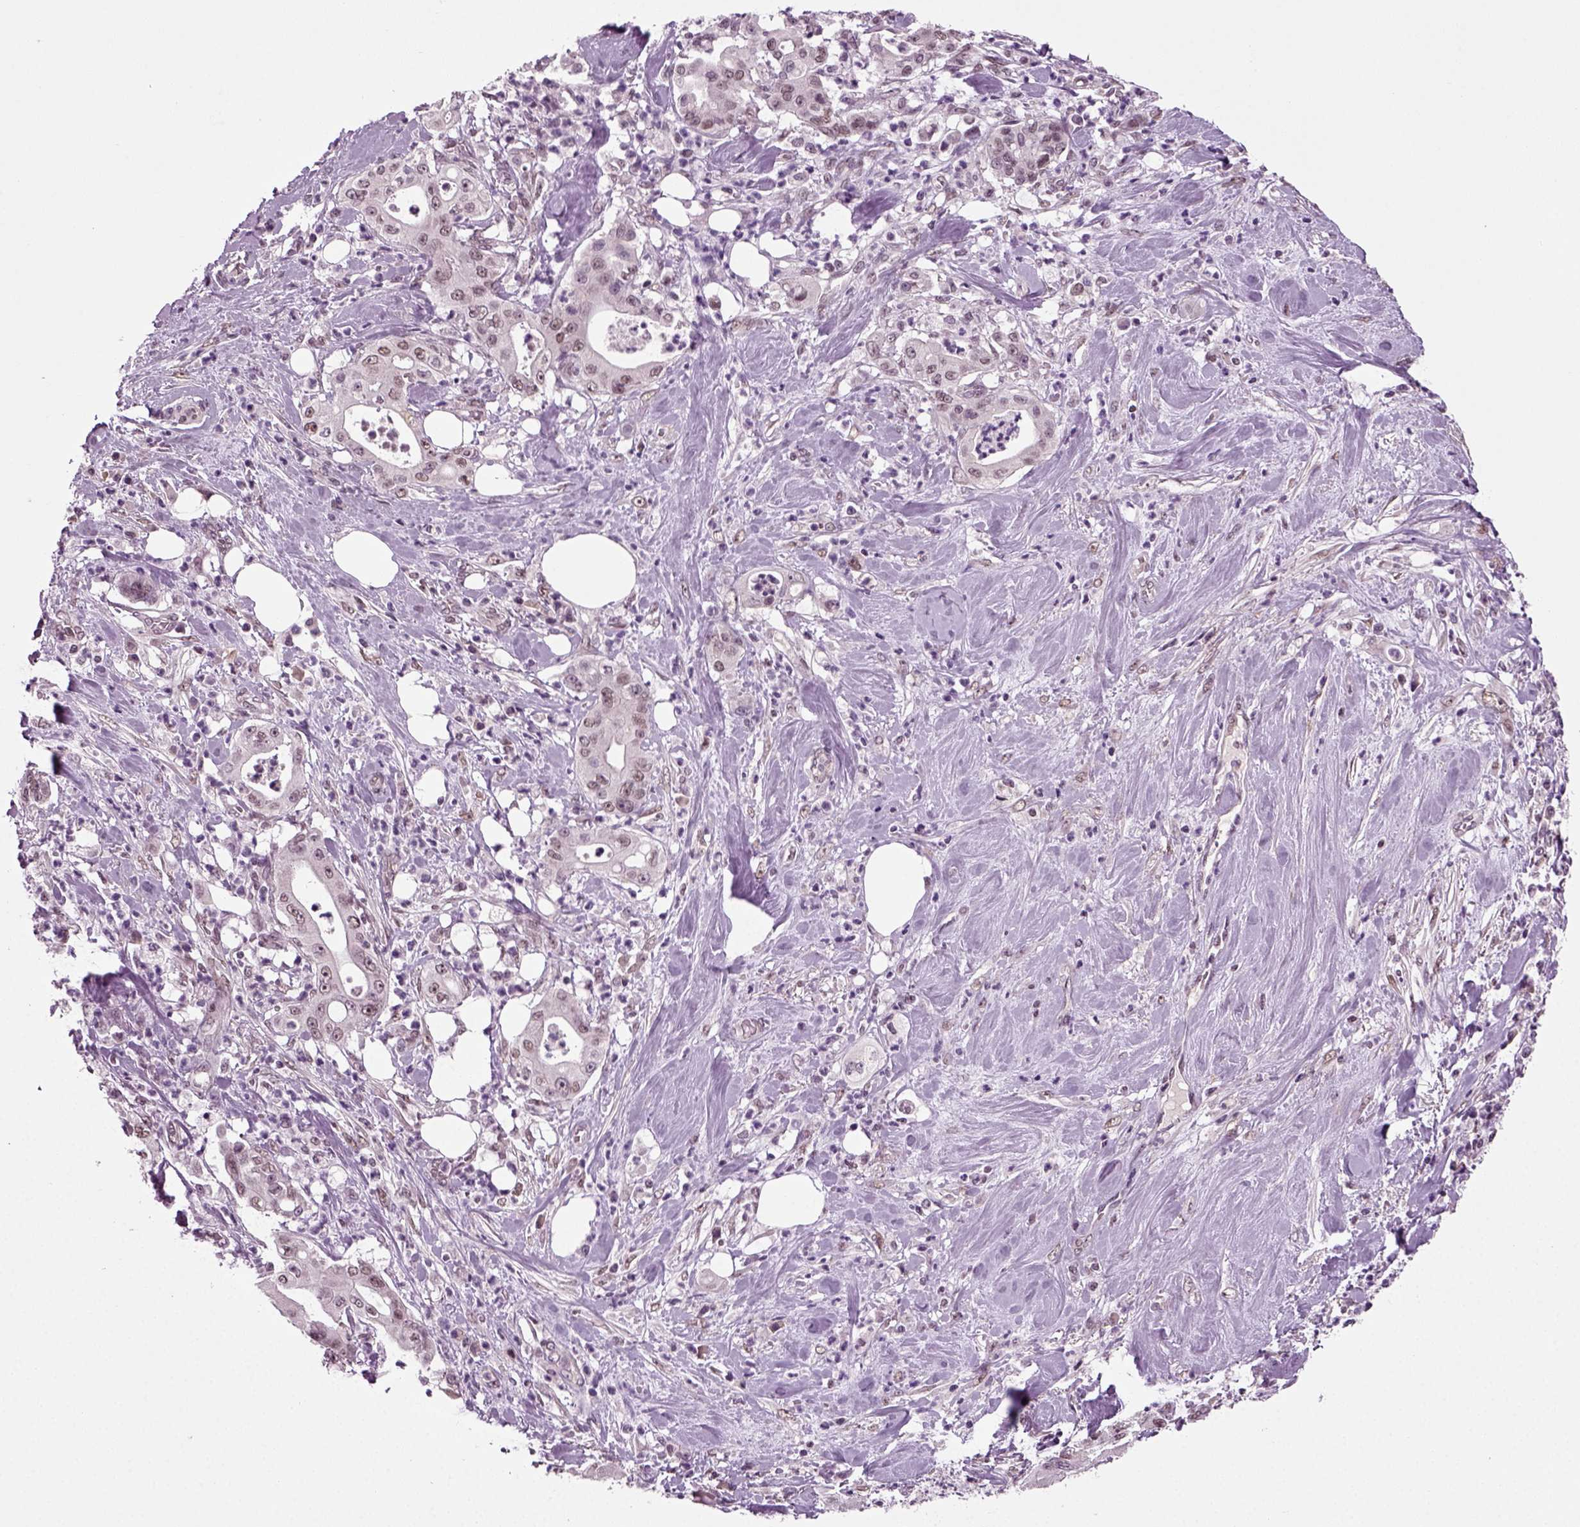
{"staining": {"intensity": "moderate", "quantity": ">75%", "location": "nuclear"}, "tissue": "pancreatic cancer", "cell_type": "Tumor cells", "image_type": "cancer", "snomed": [{"axis": "morphology", "description": "Adenocarcinoma, NOS"}, {"axis": "topography", "description": "Pancreas"}], "caption": "High-power microscopy captured an IHC photomicrograph of pancreatic adenocarcinoma, revealing moderate nuclear staining in approximately >75% of tumor cells. The staining is performed using DAB brown chromogen to label protein expression. The nuclei are counter-stained blue using hematoxylin.", "gene": "RCOR3", "patient": {"sex": "male", "age": 71}}